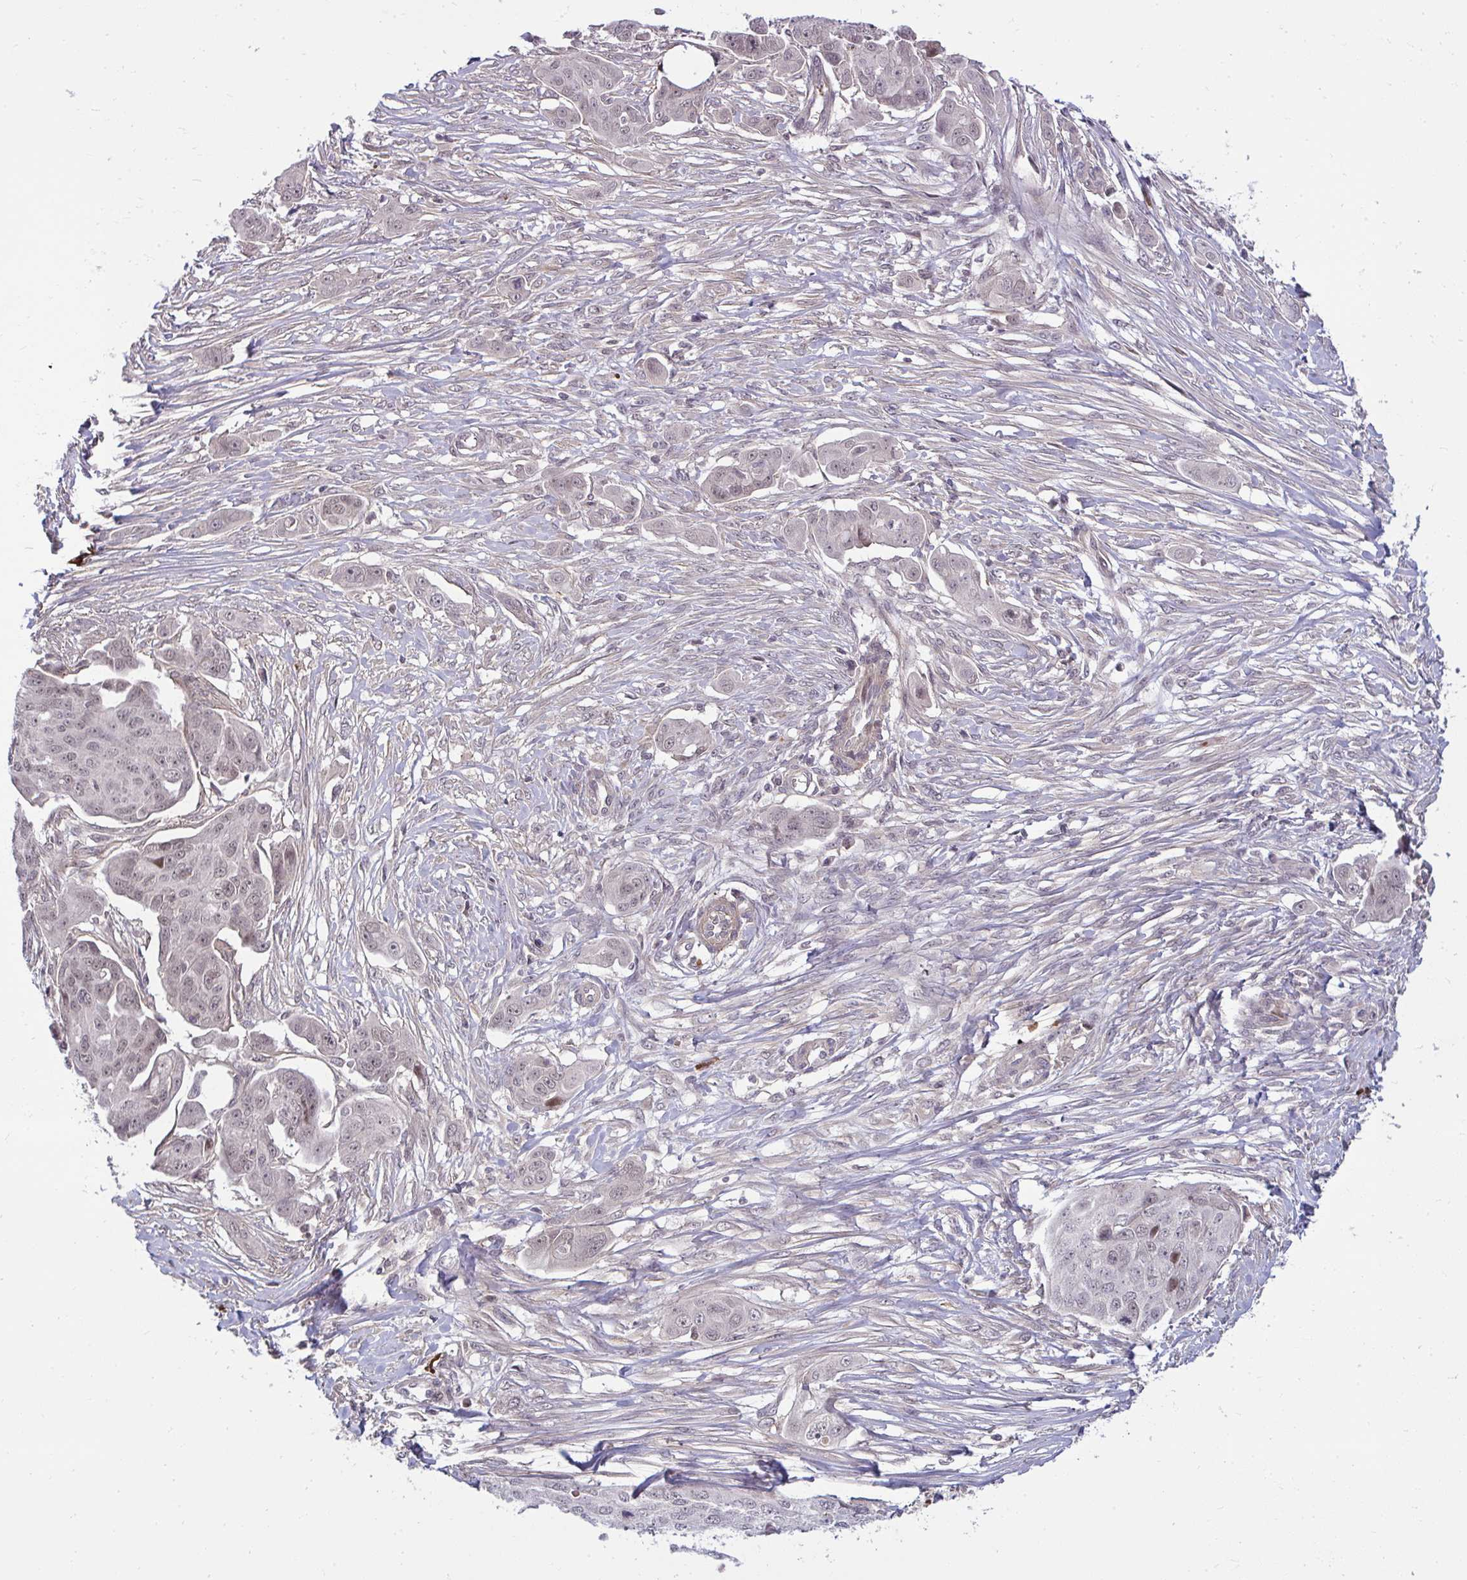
{"staining": {"intensity": "weak", "quantity": ">75%", "location": "nuclear"}, "tissue": "ovarian cancer", "cell_type": "Tumor cells", "image_type": "cancer", "snomed": [{"axis": "morphology", "description": "Carcinoma, endometroid"}, {"axis": "topography", "description": "Ovary"}], "caption": "Tumor cells reveal low levels of weak nuclear positivity in about >75% of cells in ovarian cancer.", "gene": "ZSCAN9", "patient": {"sex": "female", "age": 70}}